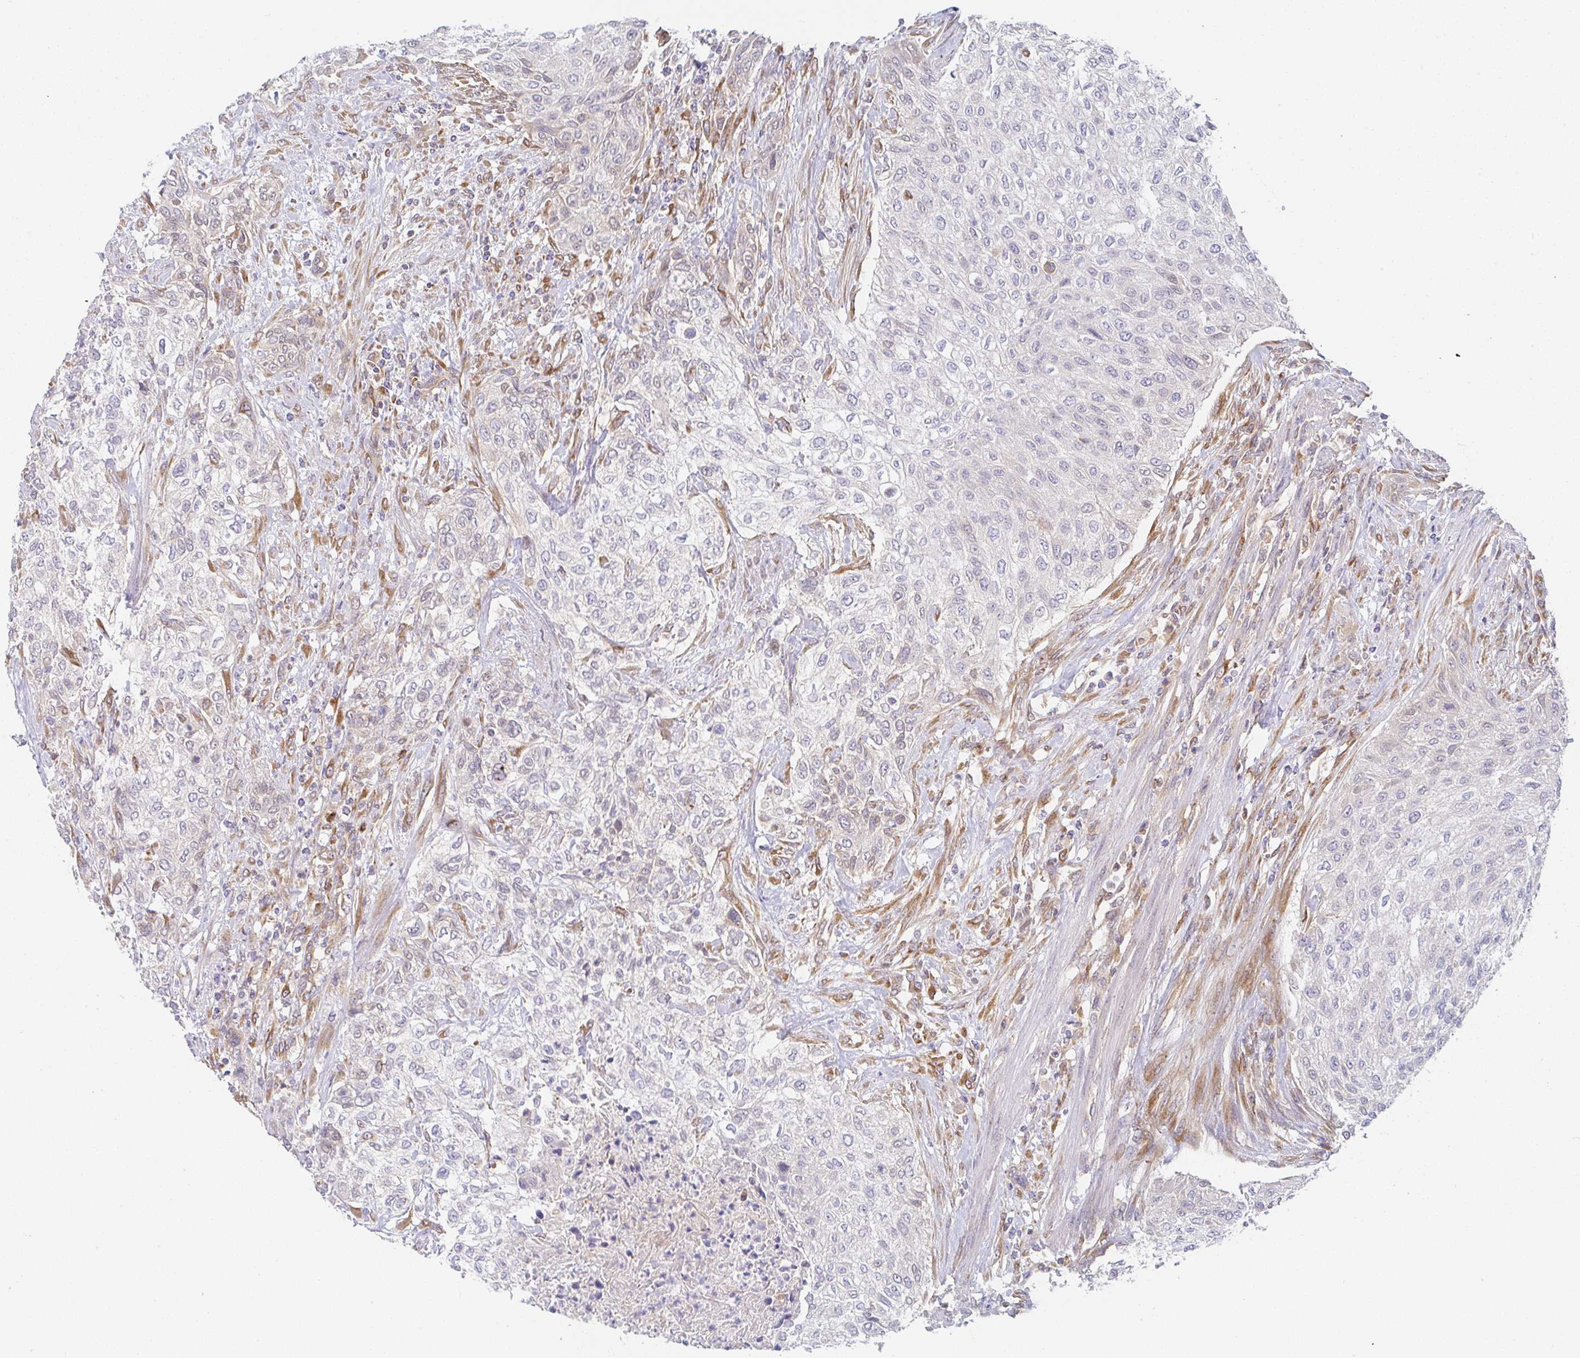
{"staining": {"intensity": "negative", "quantity": "none", "location": "none"}, "tissue": "urothelial cancer", "cell_type": "Tumor cells", "image_type": "cancer", "snomed": [{"axis": "morphology", "description": "Normal tissue, NOS"}, {"axis": "morphology", "description": "Urothelial carcinoma, NOS"}, {"axis": "topography", "description": "Urinary bladder"}, {"axis": "topography", "description": "Peripheral nerve tissue"}], "caption": "Tumor cells are negative for protein expression in human transitional cell carcinoma. The staining was performed using DAB to visualize the protein expression in brown, while the nuclei were stained in blue with hematoxylin (Magnification: 20x).", "gene": "DERL2", "patient": {"sex": "male", "age": 35}}